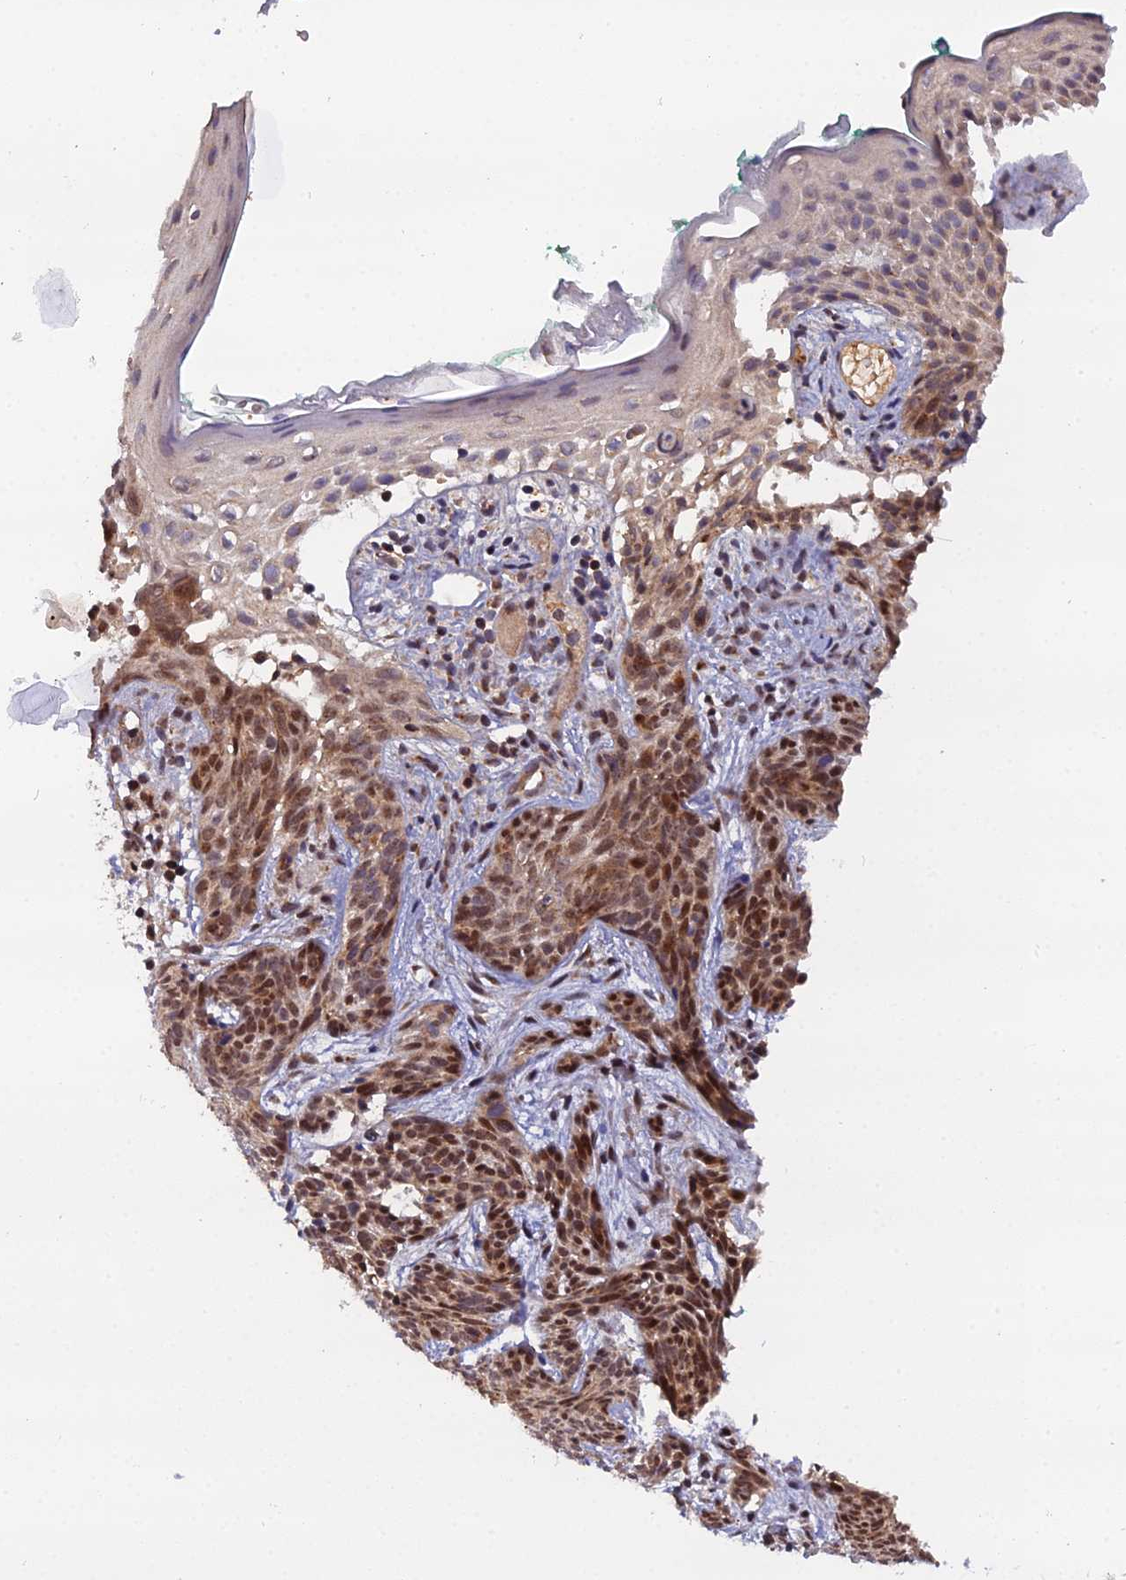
{"staining": {"intensity": "moderate", "quantity": ">75%", "location": "nuclear"}, "tissue": "skin cancer", "cell_type": "Tumor cells", "image_type": "cancer", "snomed": [{"axis": "morphology", "description": "Basal cell carcinoma"}, {"axis": "topography", "description": "Skin"}], "caption": "High-power microscopy captured an immunohistochemistry photomicrograph of skin basal cell carcinoma, revealing moderate nuclear staining in approximately >75% of tumor cells. (DAB IHC with brightfield microscopy, high magnification).", "gene": "ARL2", "patient": {"sex": "female", "age": 81}}